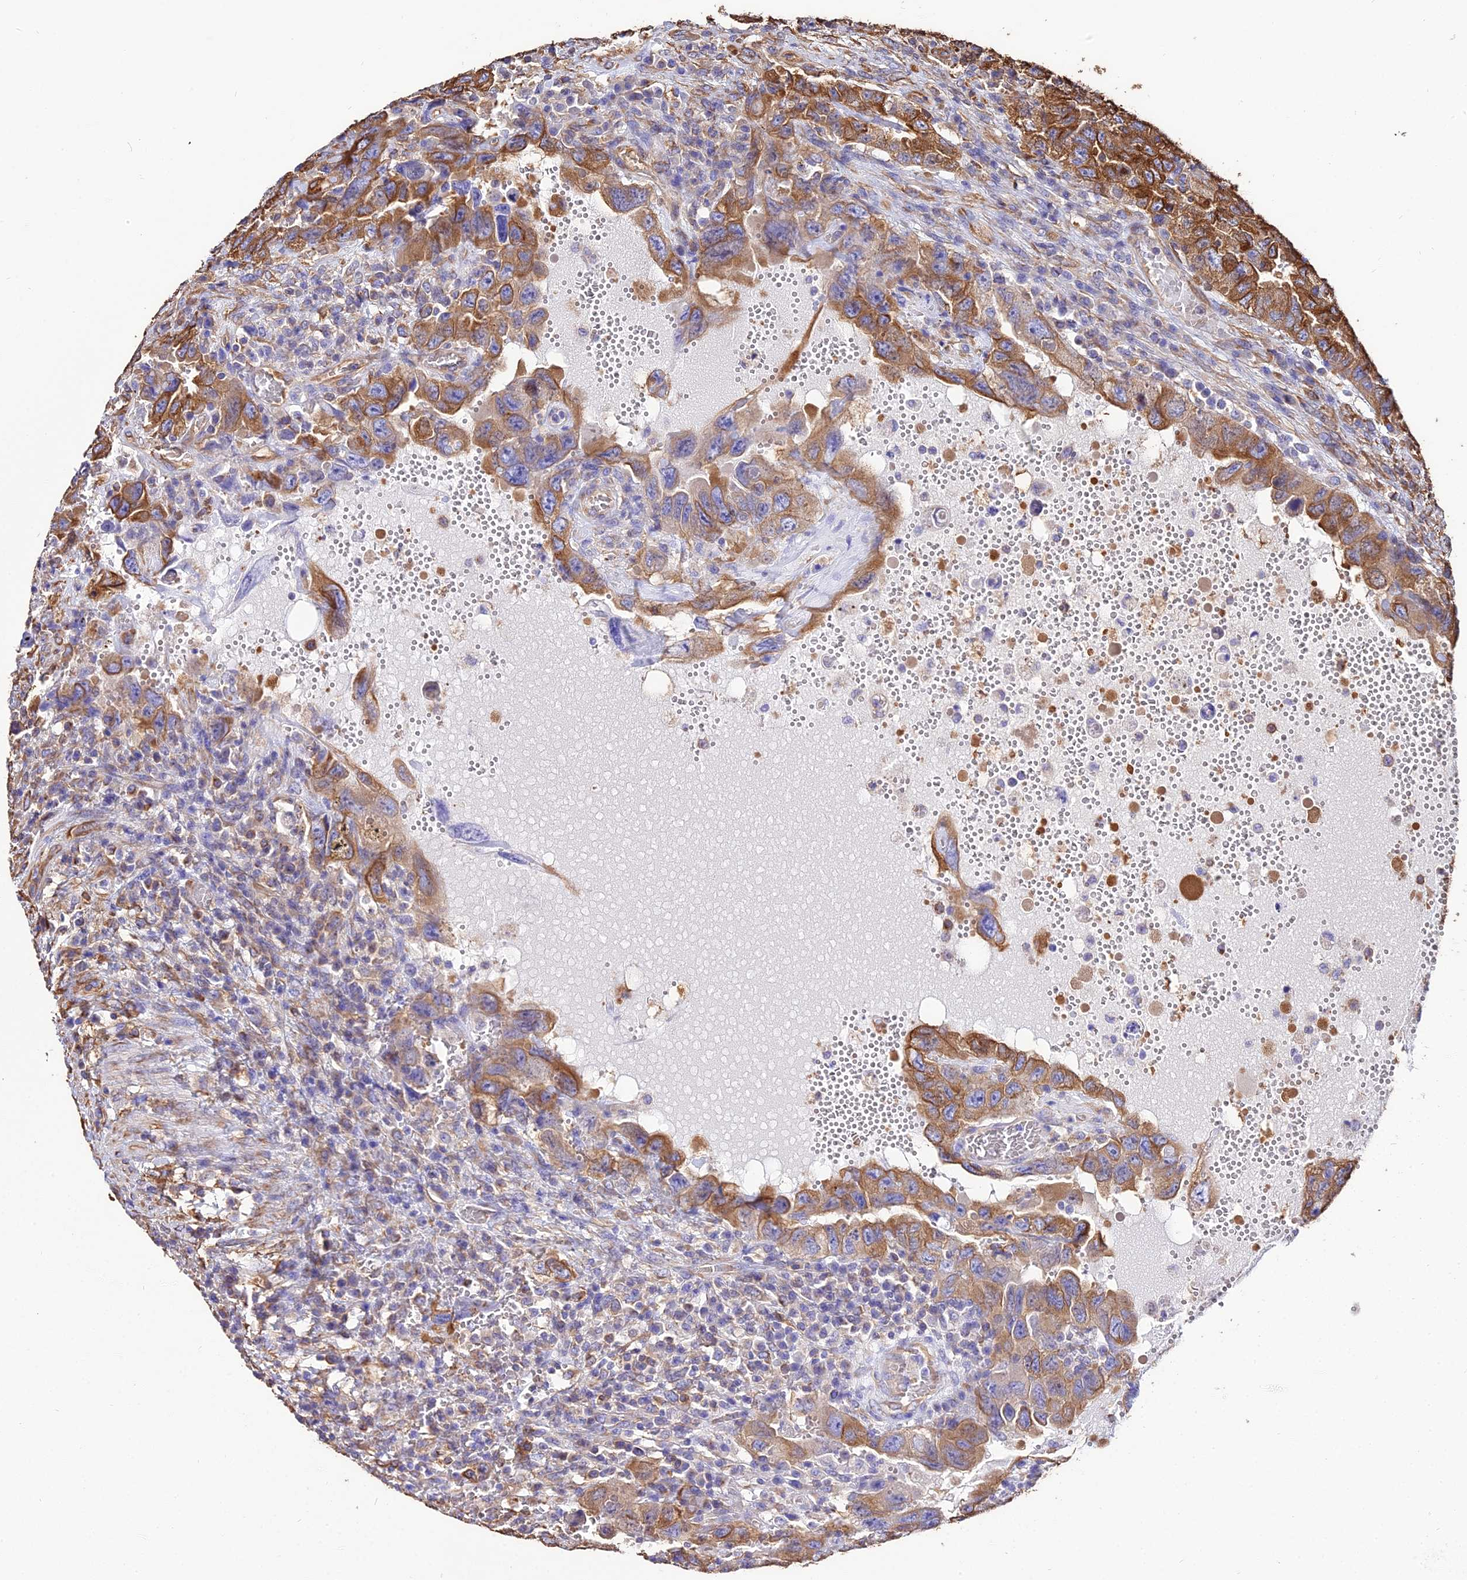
{"staining": {"intensity": "moderate", "quantity": ">75%", "location": "cytoplasmic/membranous"}, "tissue": "testis cancer", "cell_type": "Tumor cells", "image_type": "cancer", "snomed": [{"axis": "morphology", "description": "Carcinoma, Embryonal, NOS"}, {"axis": "topography", "description": "Testis"}], "caption": "Tumor cells demonstrate medium levels of moderate cytoplasmic/membranous positivity in about >75% of cells in testis cancer (embryonal carcinoma).", "gene": "TUBA3D", "patient": {"sex": "male", "age": 26}}